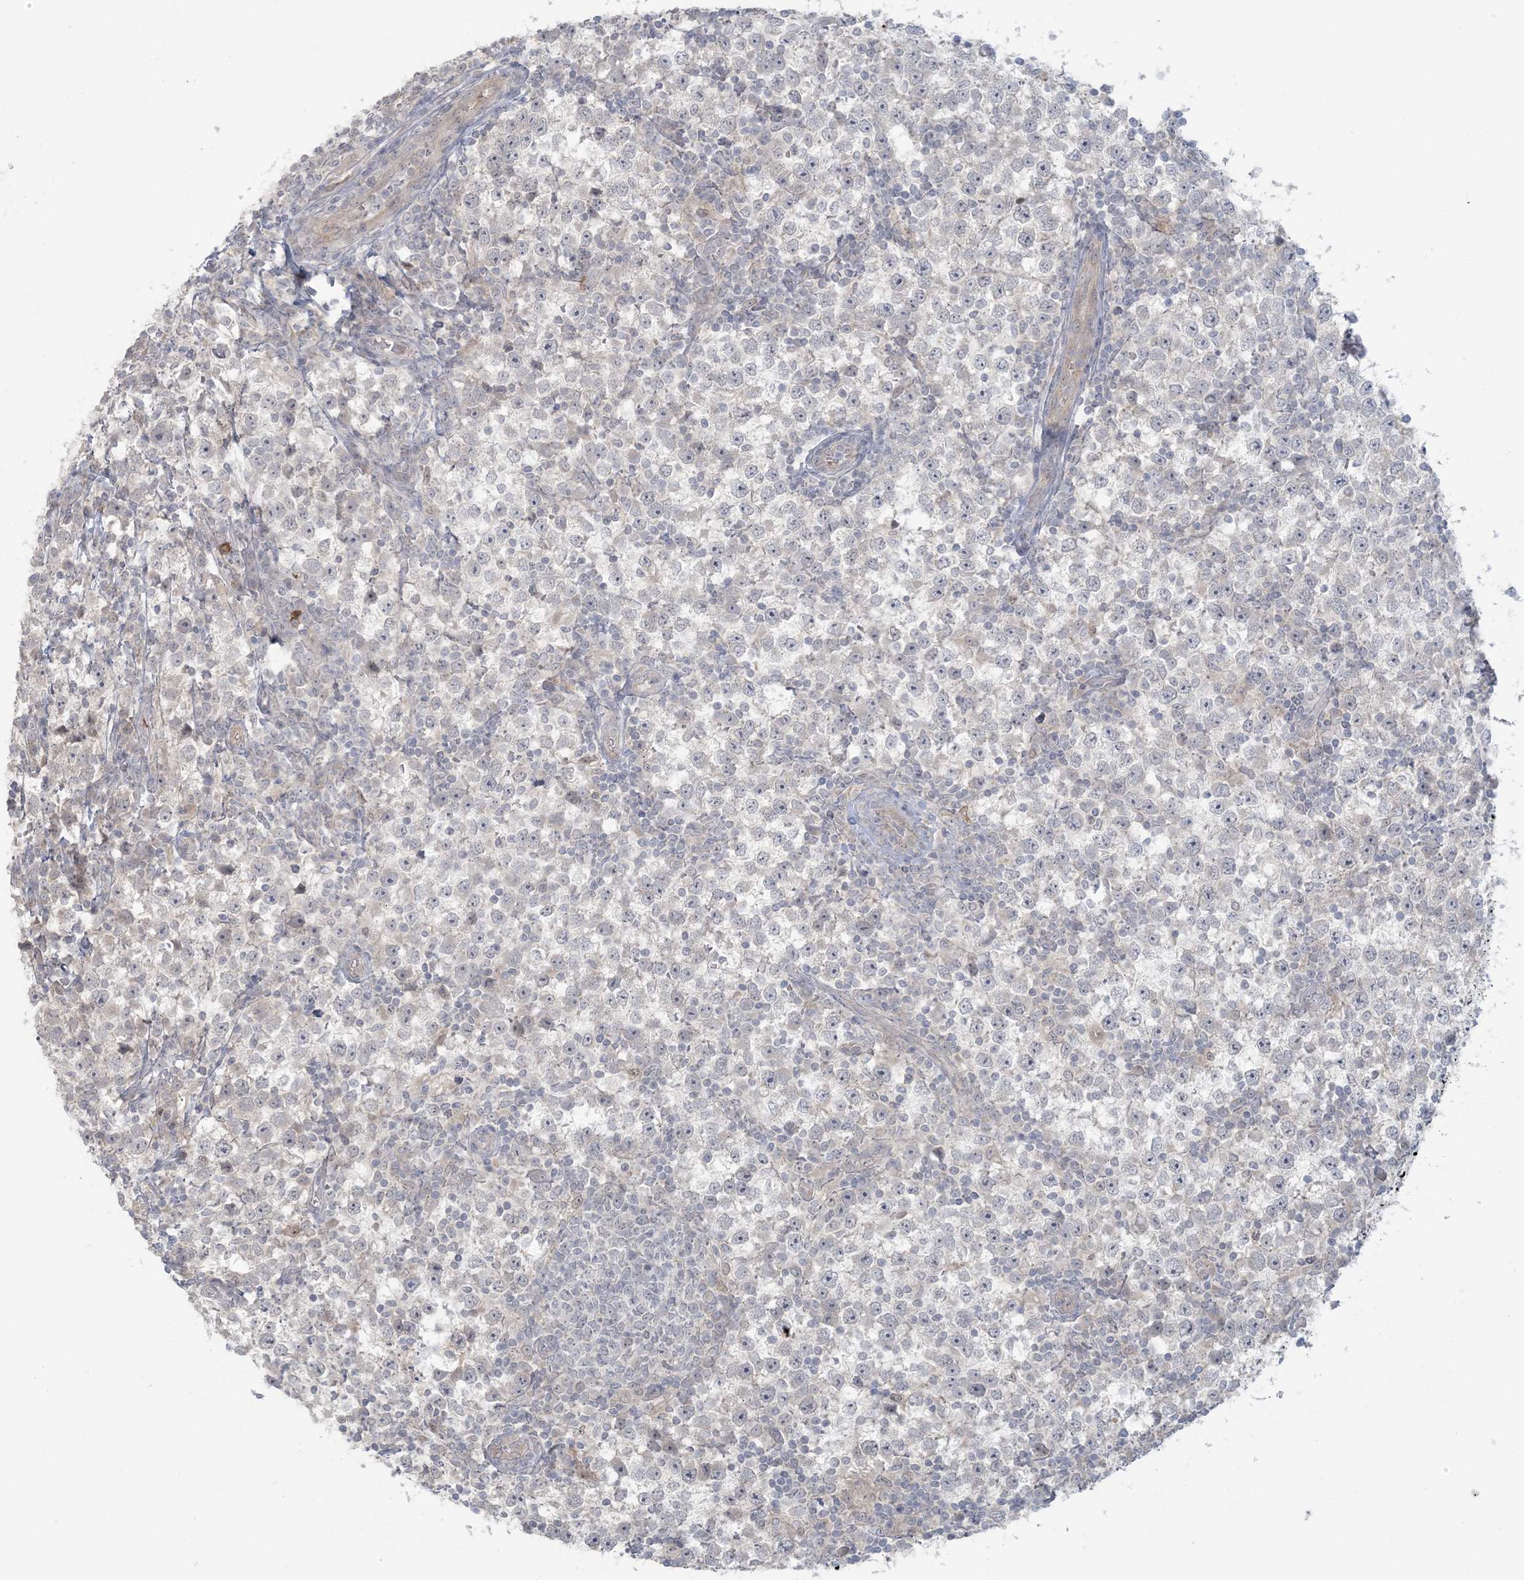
{"staining": {"intensity": "negative", "quantity": "none", "location": "none"}, "tissue": "testis cancer", "cell_type": "Tumor cells", "image_type": "cancer", "snomed": [{"axis": "morphology", "description": "Seminoma, NOS"}, {"axis": "topography", "description": "Testis"}], "caption": "Seminoma (testis) stained for a protein using immunohistochemistry exhibits no positivity tumor cells.", "gene": "NRBP2", "patient": {"sex": "male", "age": 65}}